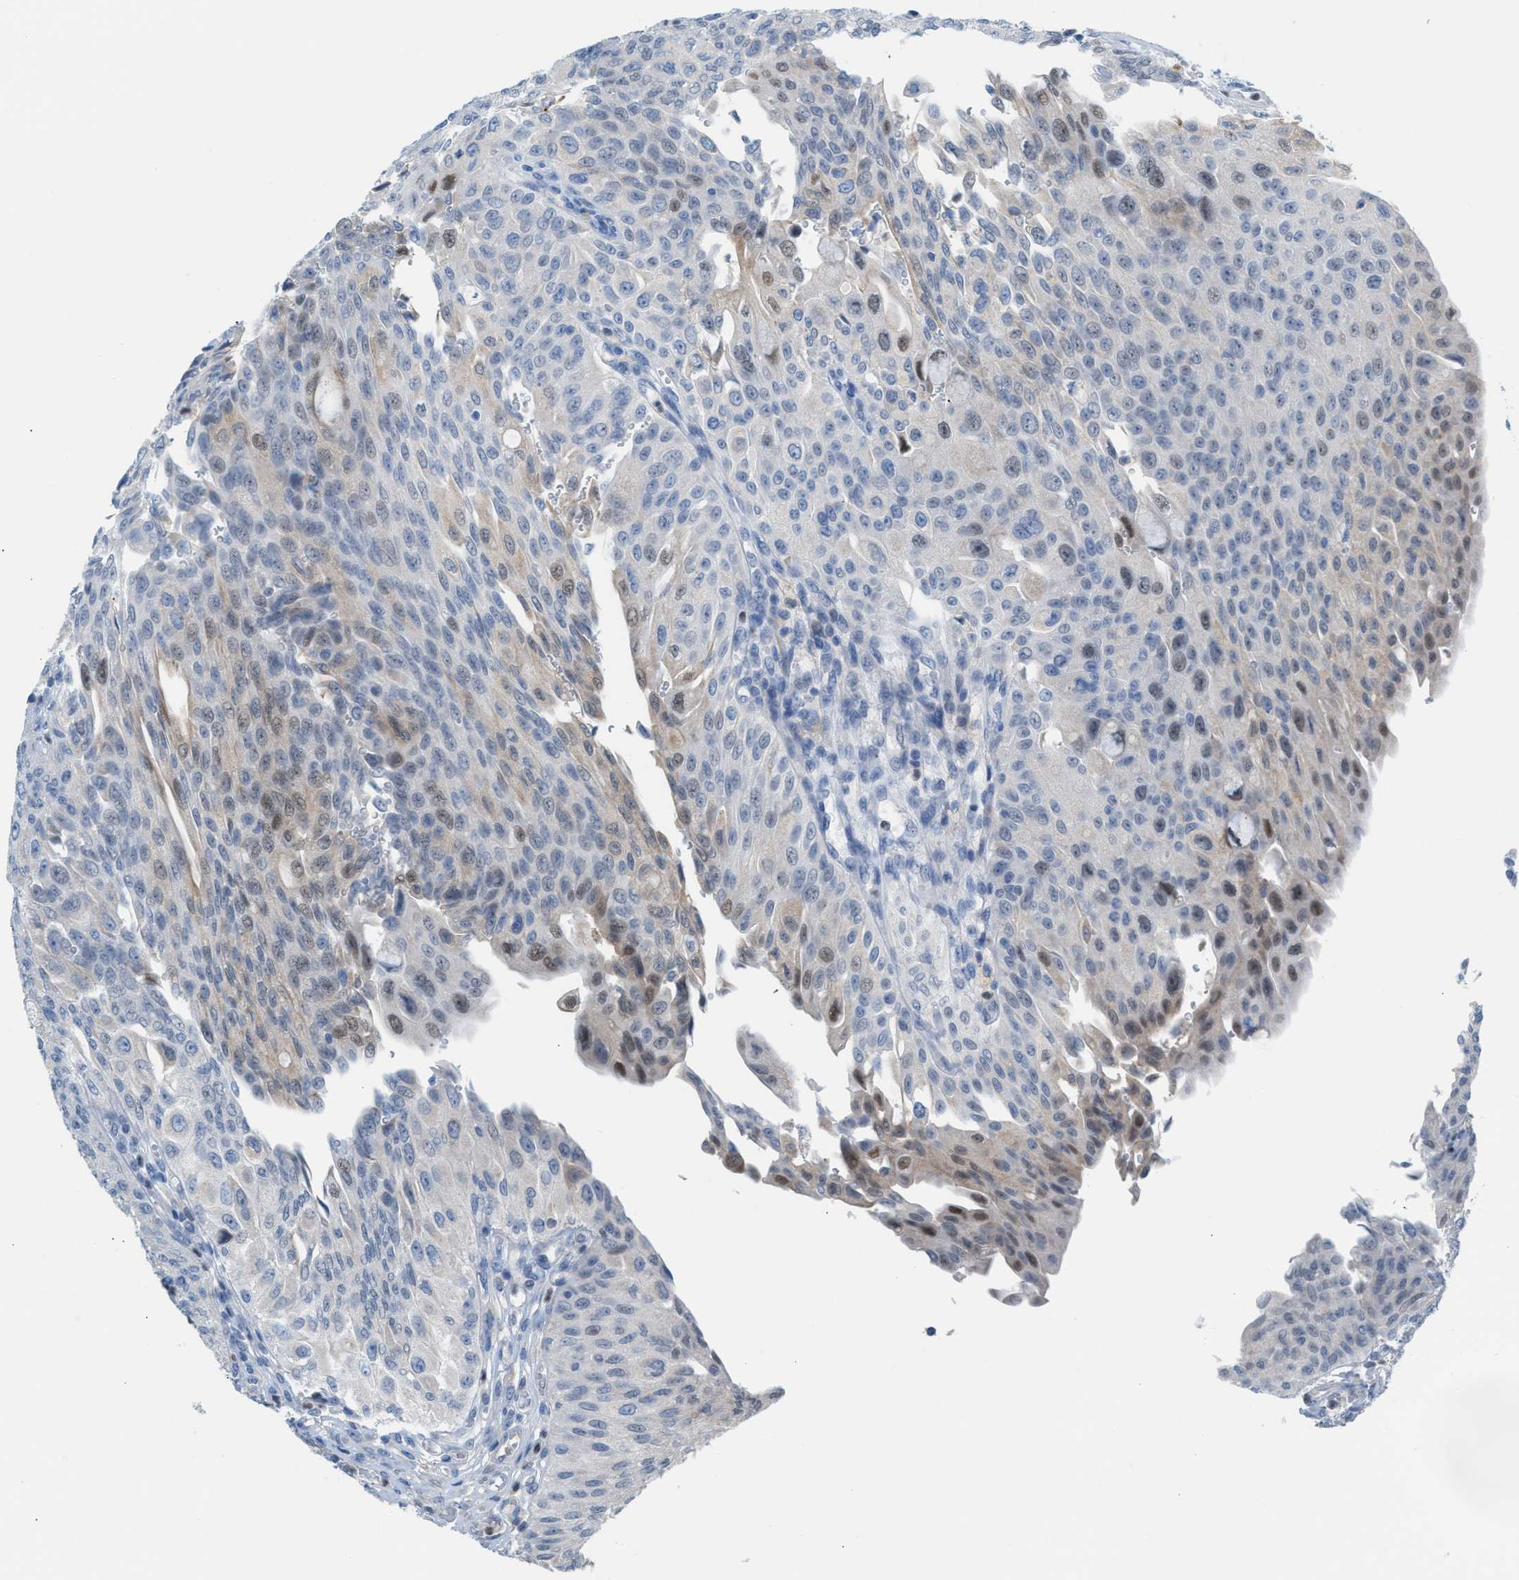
{"staining": {"intensity": "moderate", "quantity": "<25%", "location": "nuclear"}, "tissue": "urothelial cancer", "cell_type": "Tumor cells", "image_type": "cancer", "snomed": [{"axis": "morphology", "description": "Urothelial carcinoma, High grade"}, {"axis": "topography", "description": "Urinary bladder"}], "caption": "This is a histology image of IHC staining of urothelial cancer, which shows moderate expression in the nuclear of tumor cells.", "gene": "PPM1D", "patient": {"sex": "male", "age": 46}}